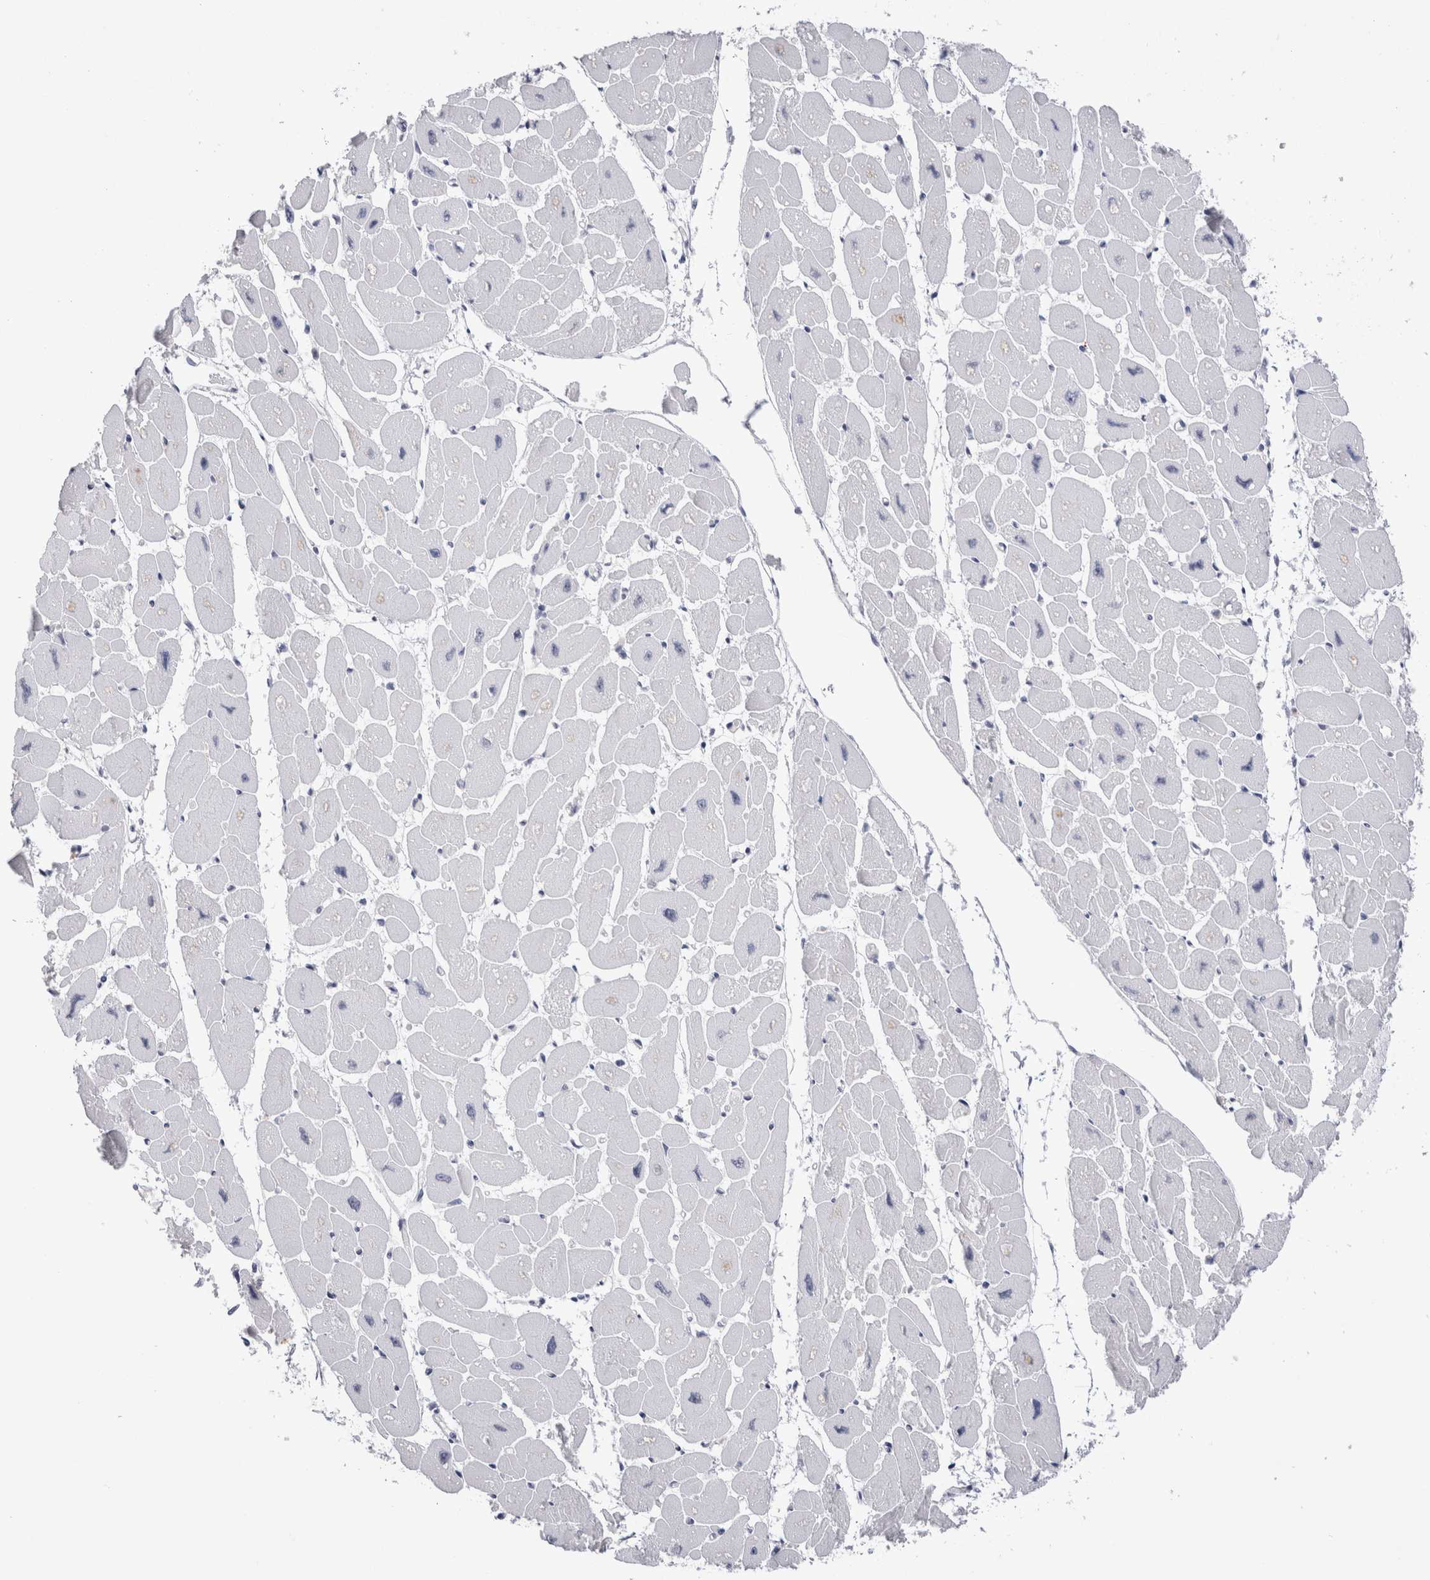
{"staining": {"intensity": "strong", "quantity": "<25%", "location": "nuclear"}, "tissue": "heart muscle", "cell_type": "Cardiomyocytes", "image_type": "normal", "snomed": [{"axis": "morphology", "description": "Normal tissue, NOS"}, {"axis": "topography", "description": "Heart"}], "caption": "A micrograph of human heart muscle stained for a protein displays strong nuclear brown staining in cardiomyocytes.", "gene": "RBM6", "patient": {"sex": "female", "age": 54}}